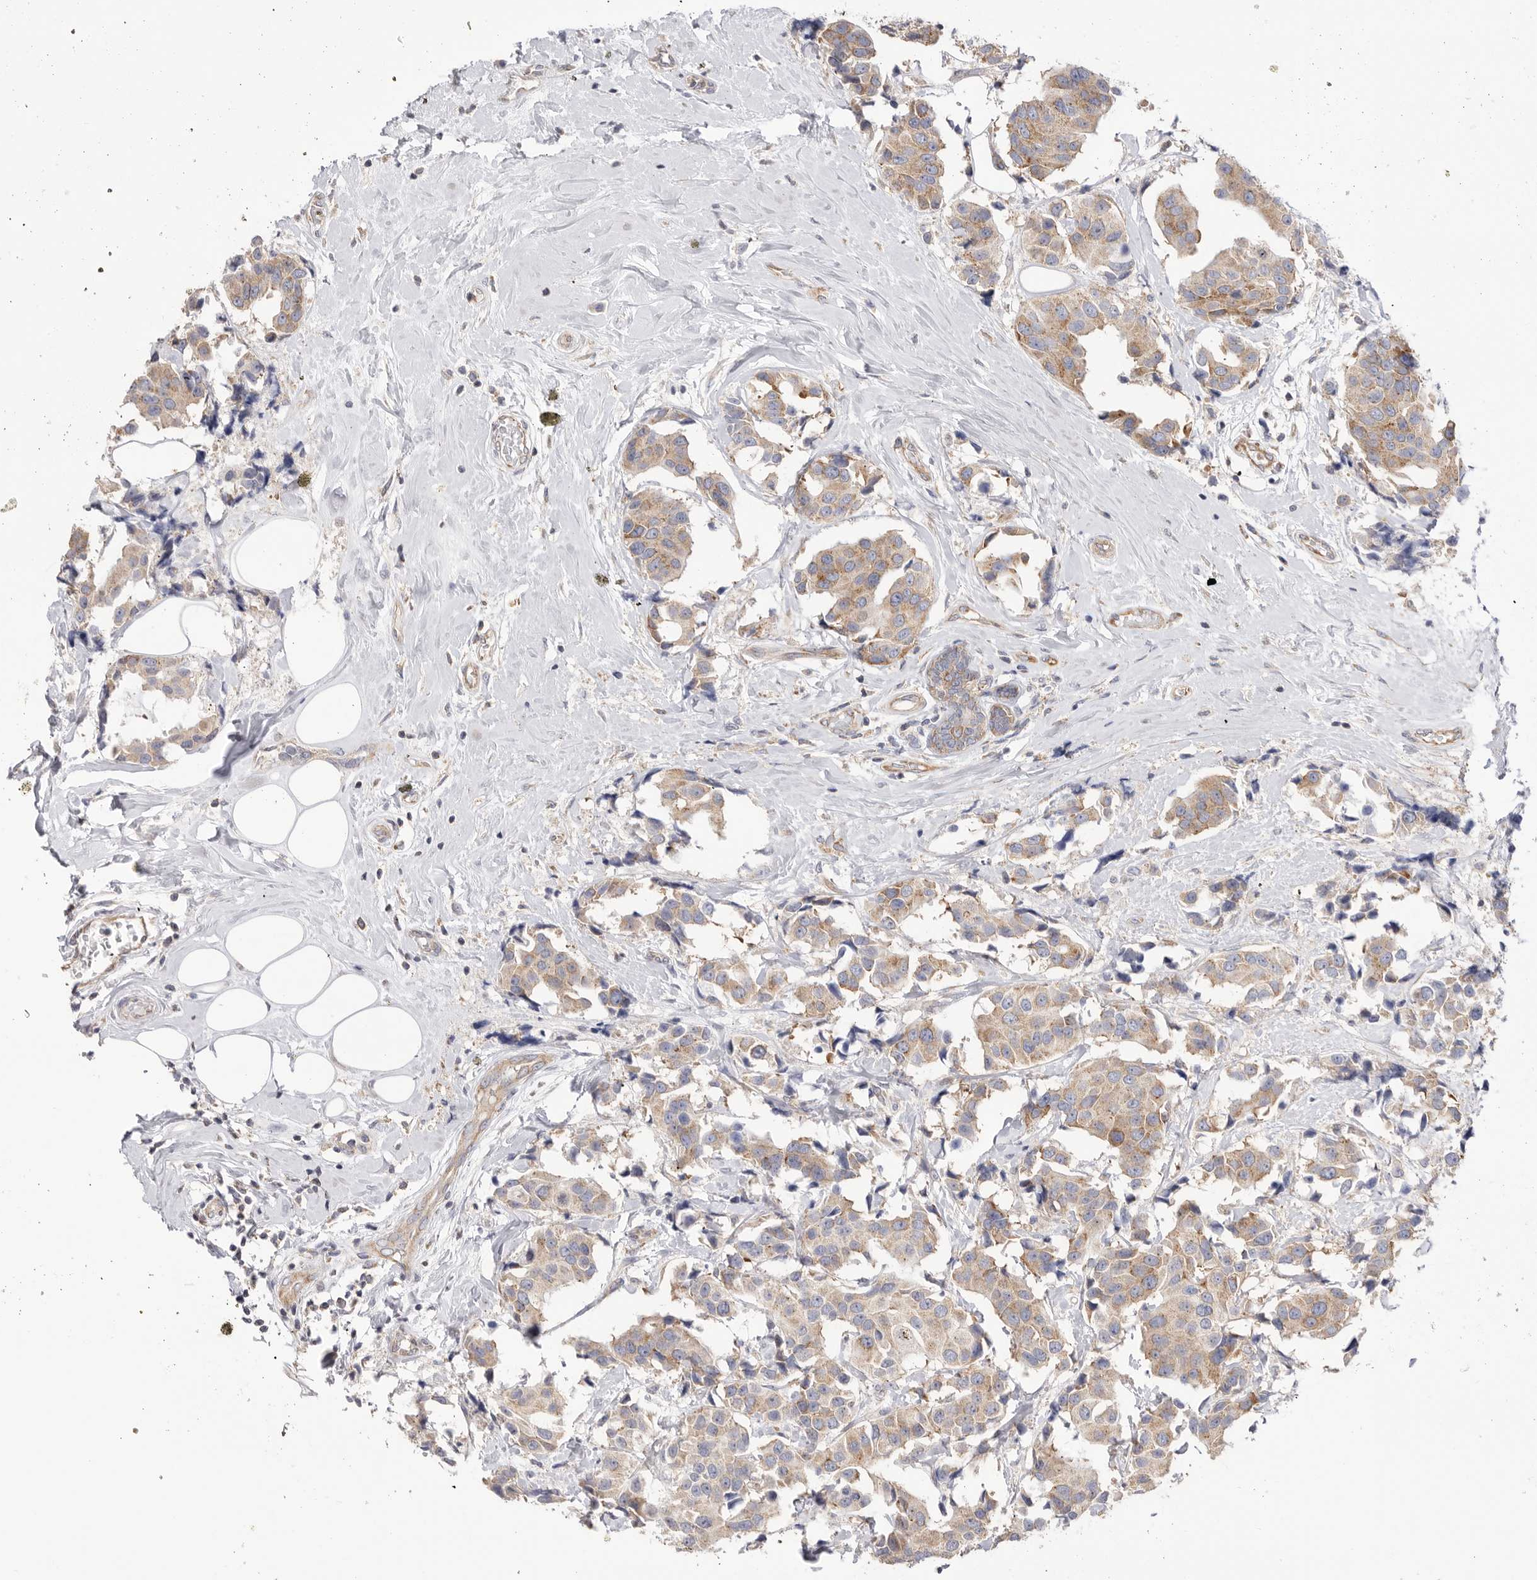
{"staining": {"intensity": "moderate", "quantity": ">75%", "location": "cytoplasmic/membranous"}, "tissue": "breast cancer", "cell_type": "Tumor cells", "image_type": "cancer", "snomed": [{"axis": "morphology", "description": "Normal tissue, NOS"}, {"axis": "morphology", "description": "Duct carcinoma"}, {"axis": "topography", "description": "Breast"}], "caption": "Infiltrating ductal carcinoma (breast) tissue exhibits moderate cytoplasmic/membranous positivity in about >75% of tumor cells (Brightfield microscopy of DAB IHC at high magnification).", "gene": "SERBP1", "patient": {"sex": "female", "age": 39}}